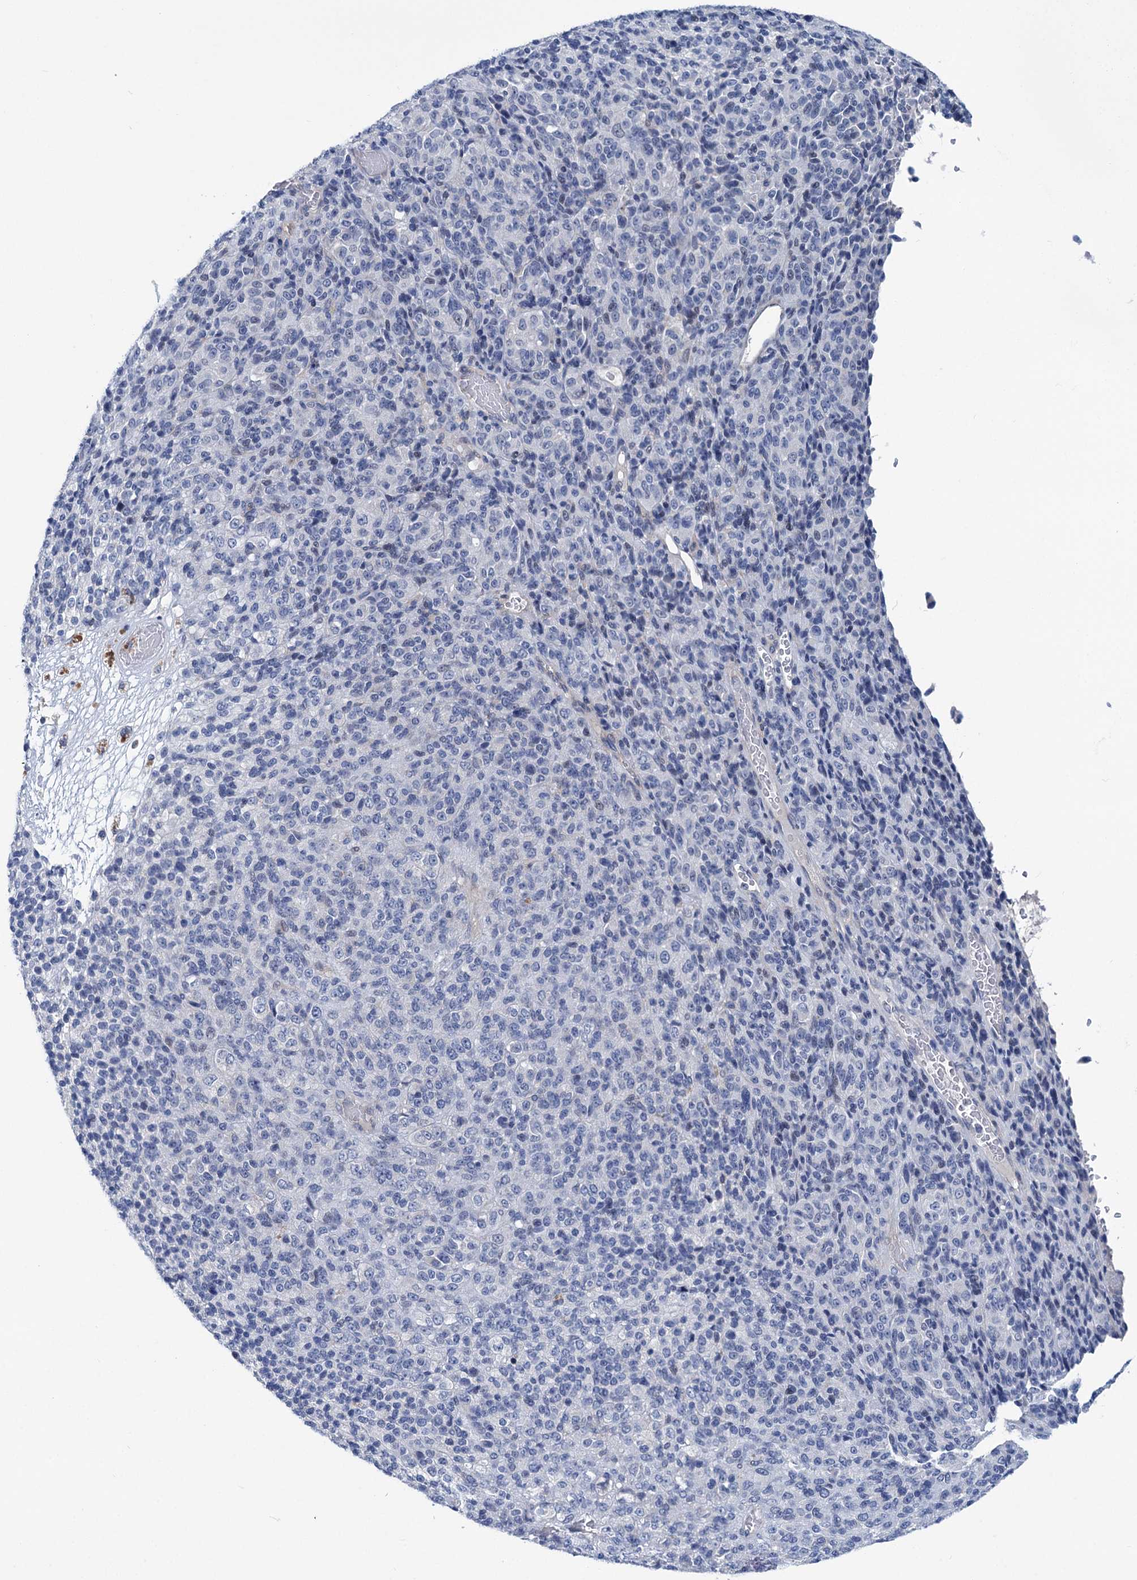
{"staining": {"intensity": "negative", "quantity": "none", "location": "none"}, "tissue": "melanoma", "cell_type": "Tumor cells", "image_type": "cancer", "snomed": [{"axis": "morphology", "description": "Malignant melanoma, Metastatic site"}, {"axis": "topography", "description": "Brain"}], "caption": "DAB immunohistochemical staining of human melanoma reveals no significant staining in tumor cells.", "gene": "CHDH", "patient": {"sex": "female", "age": 56}}